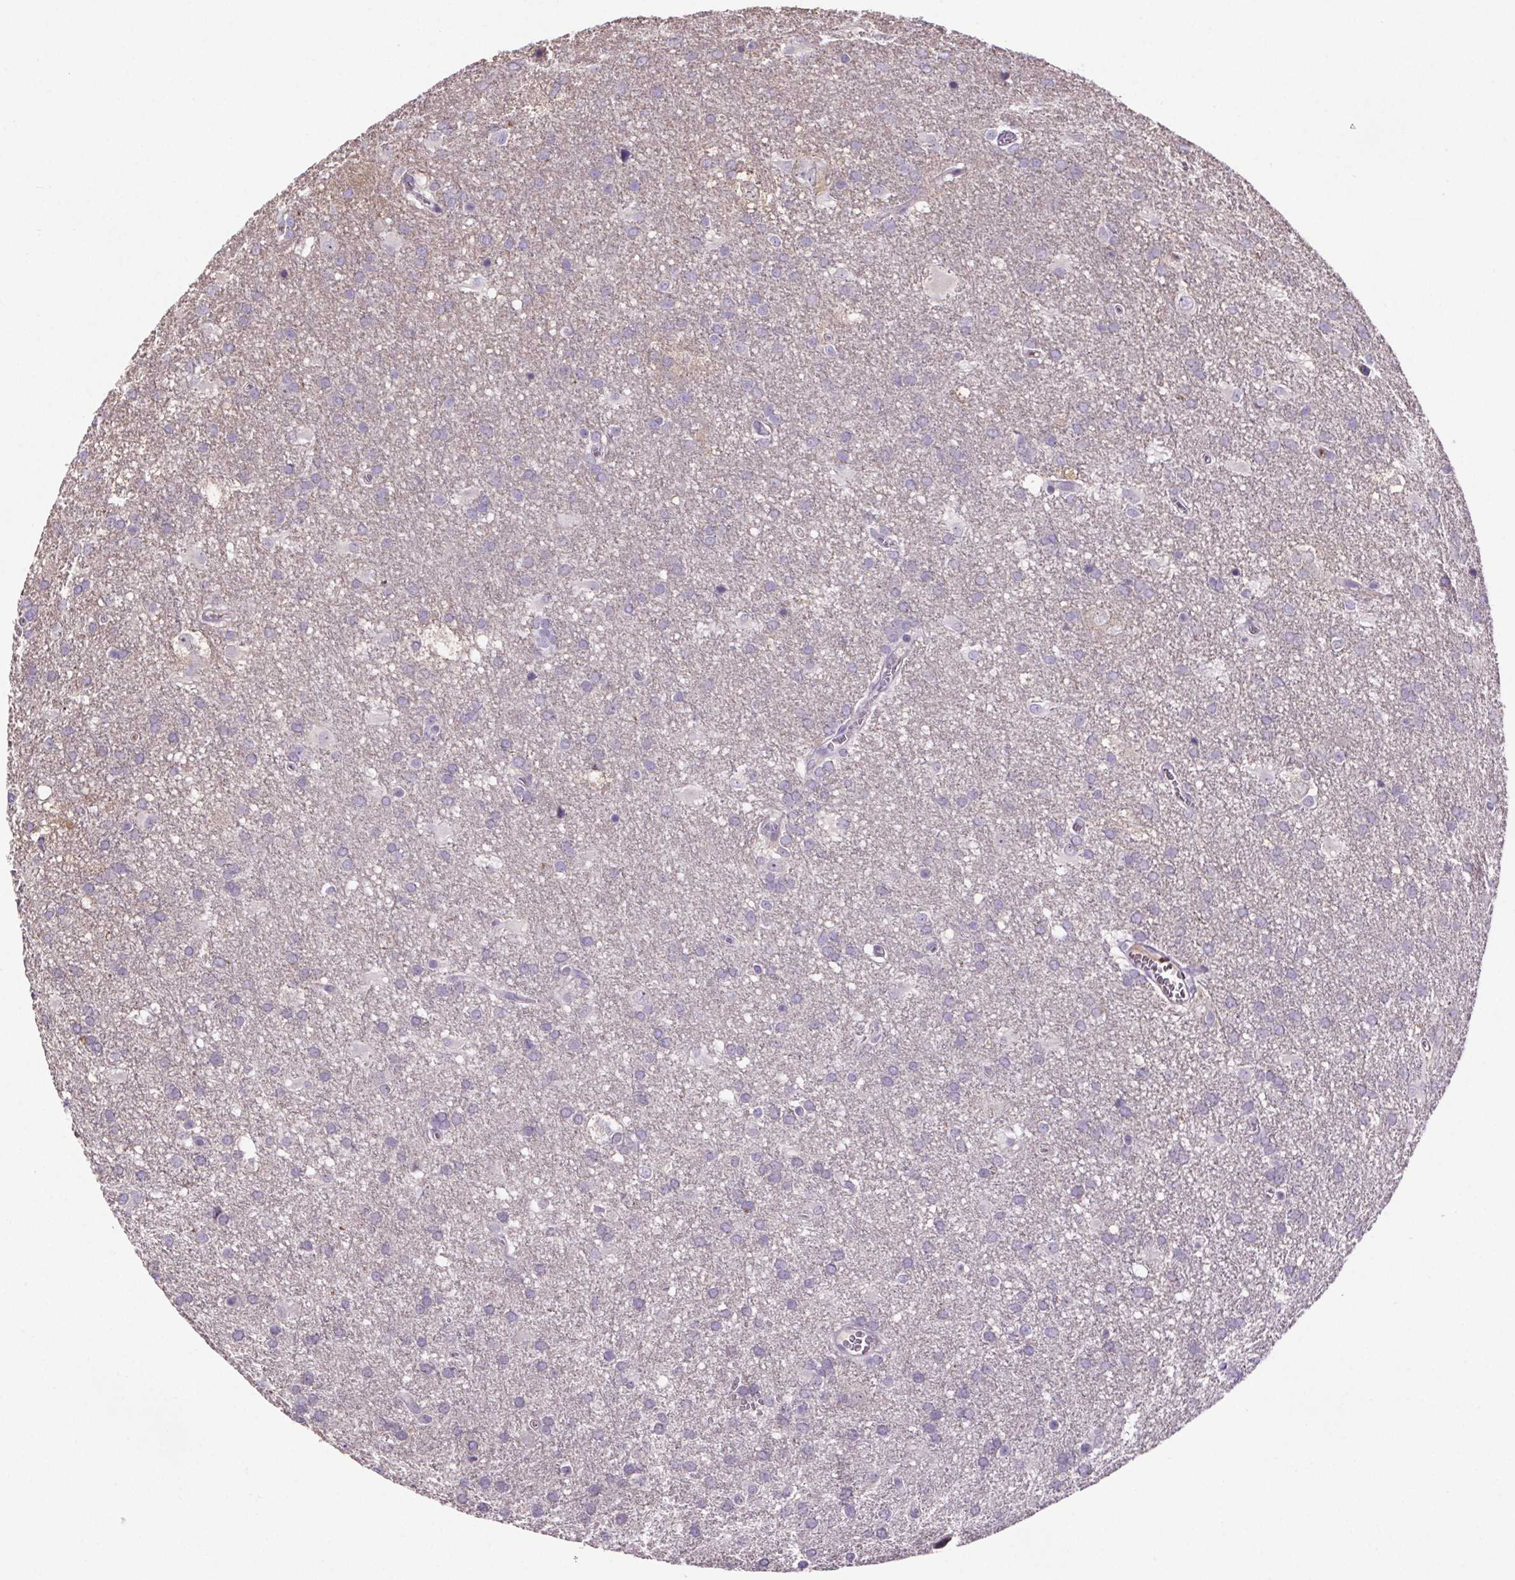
{"staining": {"intensity": "negative", "quantity": "none", "location": "none"}, "tissue": "glioma", "cell_type": "Tumor cells", "image_type": "cancer", "snomed": [{"axis": "morphology", "description": "Glioma, malignant, Low grade"}, {"axis": "topography", "description": "Brain"}], "caption": "This is an immunohistochemistry (IHC) micrograph of human malignant glioma (low-grade). There is no expression in tumor cells.", "gene": "CUBN", "patient": {"sex": "male", "age": 66}}